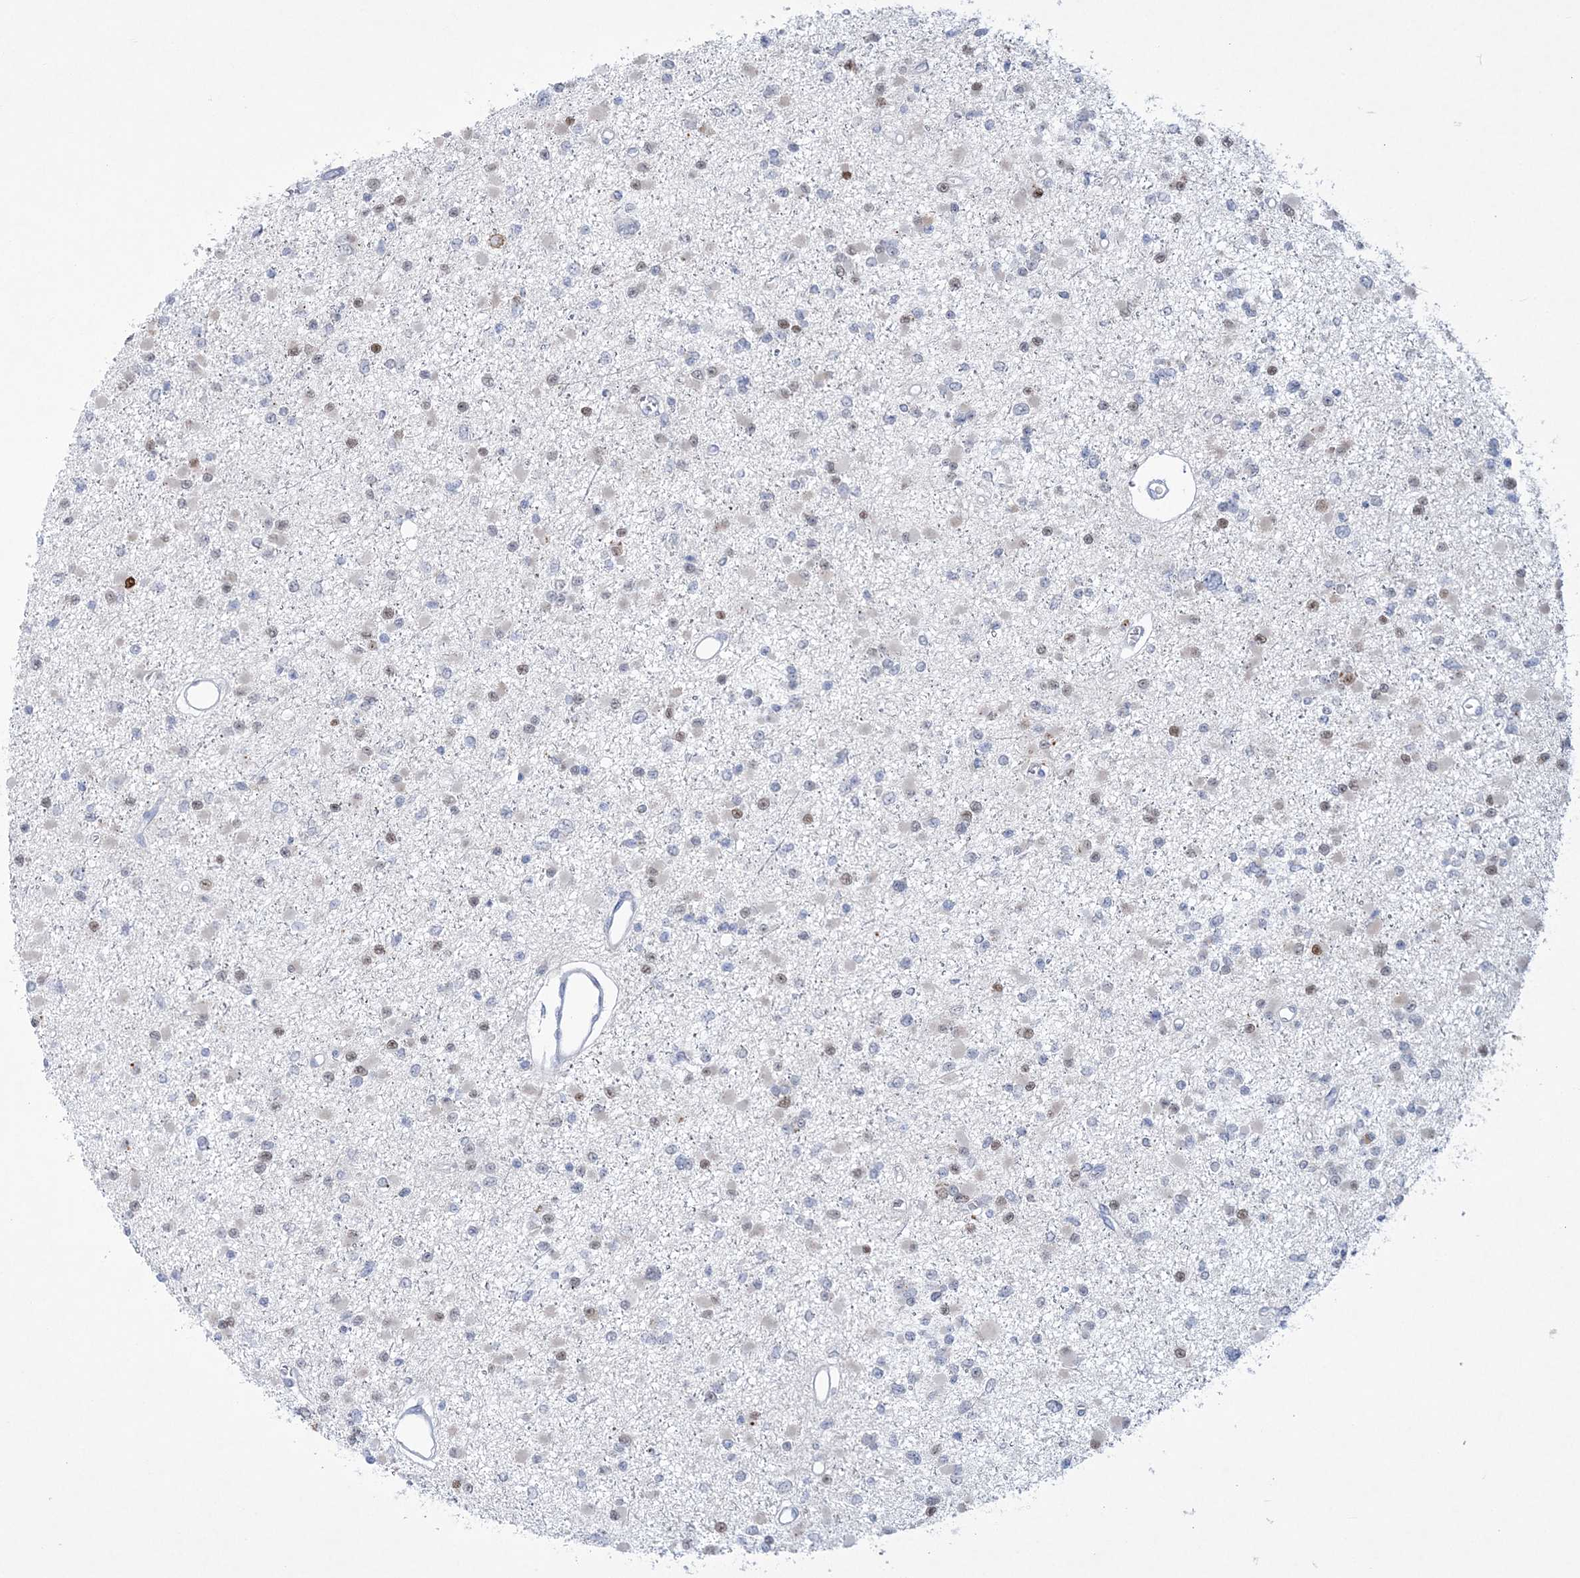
{"staining": {"intensity": "weak", "quantity": "<25%", "location": "nuclear"}, "tissue": "glioma", "cell_type": "Tumor cells", "image_type": "cancer", "snomed": [{"axis": "morphology", "description": "Glioma, malignant, Low grade"}, {"axis": "topography", "description": "Brain"}], "caption": "IHC image of neoplastic tissue: glioma stained with DAB displays no significant protein expression in tumor cells.", "gene": "WDR27", "patient": {"sex": "female", "age": 22}}